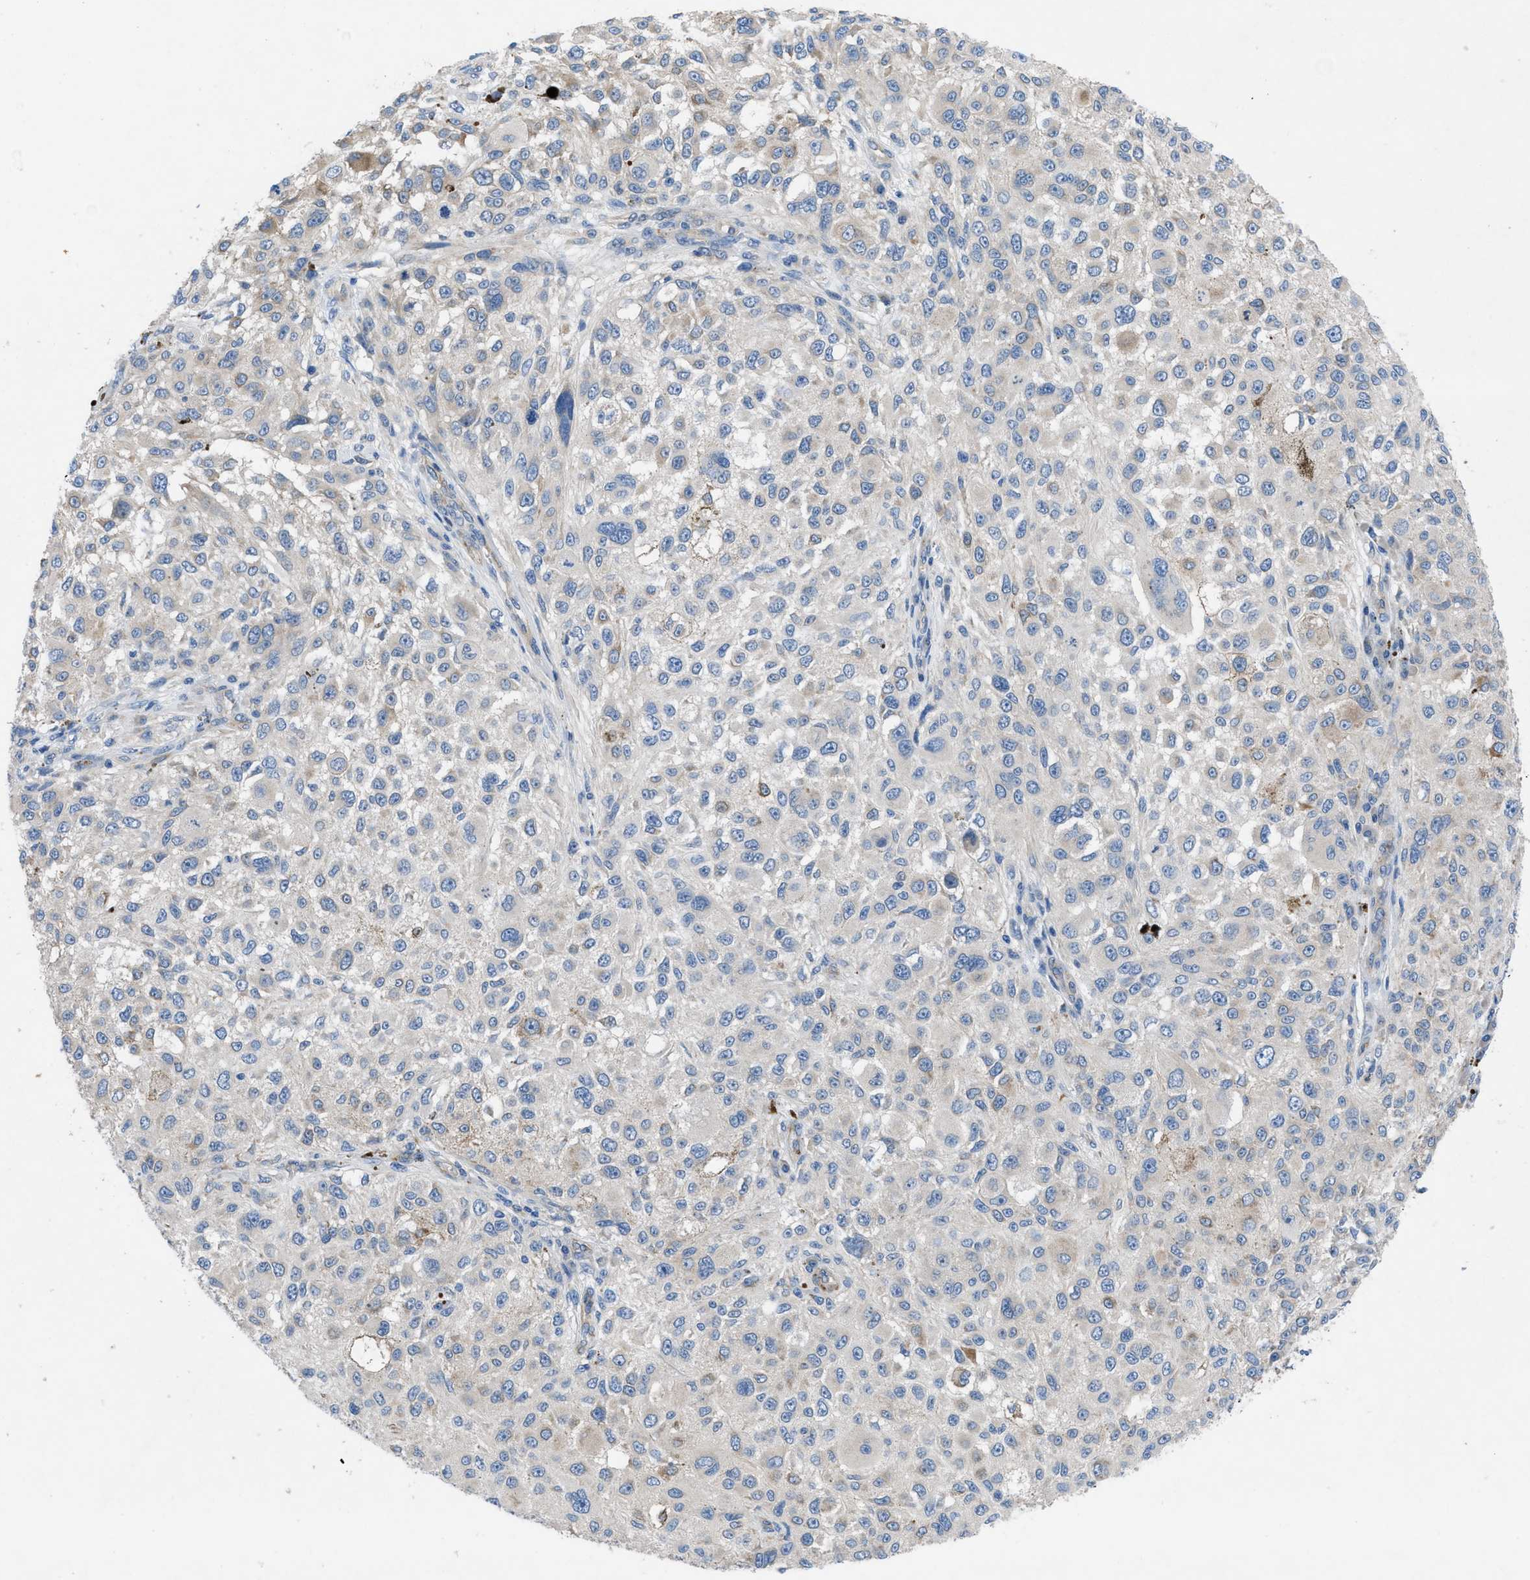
{"staining": {"intensity": "weak", "quantity": "25%-75%", "location": "cytoplasmic/membranous"}, "tissue": "melanoma", "cell_type": "Tumor cells", "image_type": "cancer", "snomed": [{"axis": "morphology", "description": "Necrosis, NOS"}, {"axis": "morphology", "description": "Malignant melanoma, NOS"}, {"axis": "topography", "description": "Skin"}], "caption": "Malignant melanoma stained for a protein (brown) demonstrates weak cytoplasmic/membranous positive expression in approximately 25%-75% of tumor cells.", "gene": "PGR", "patient": {"sex": "female", "age": 87}}